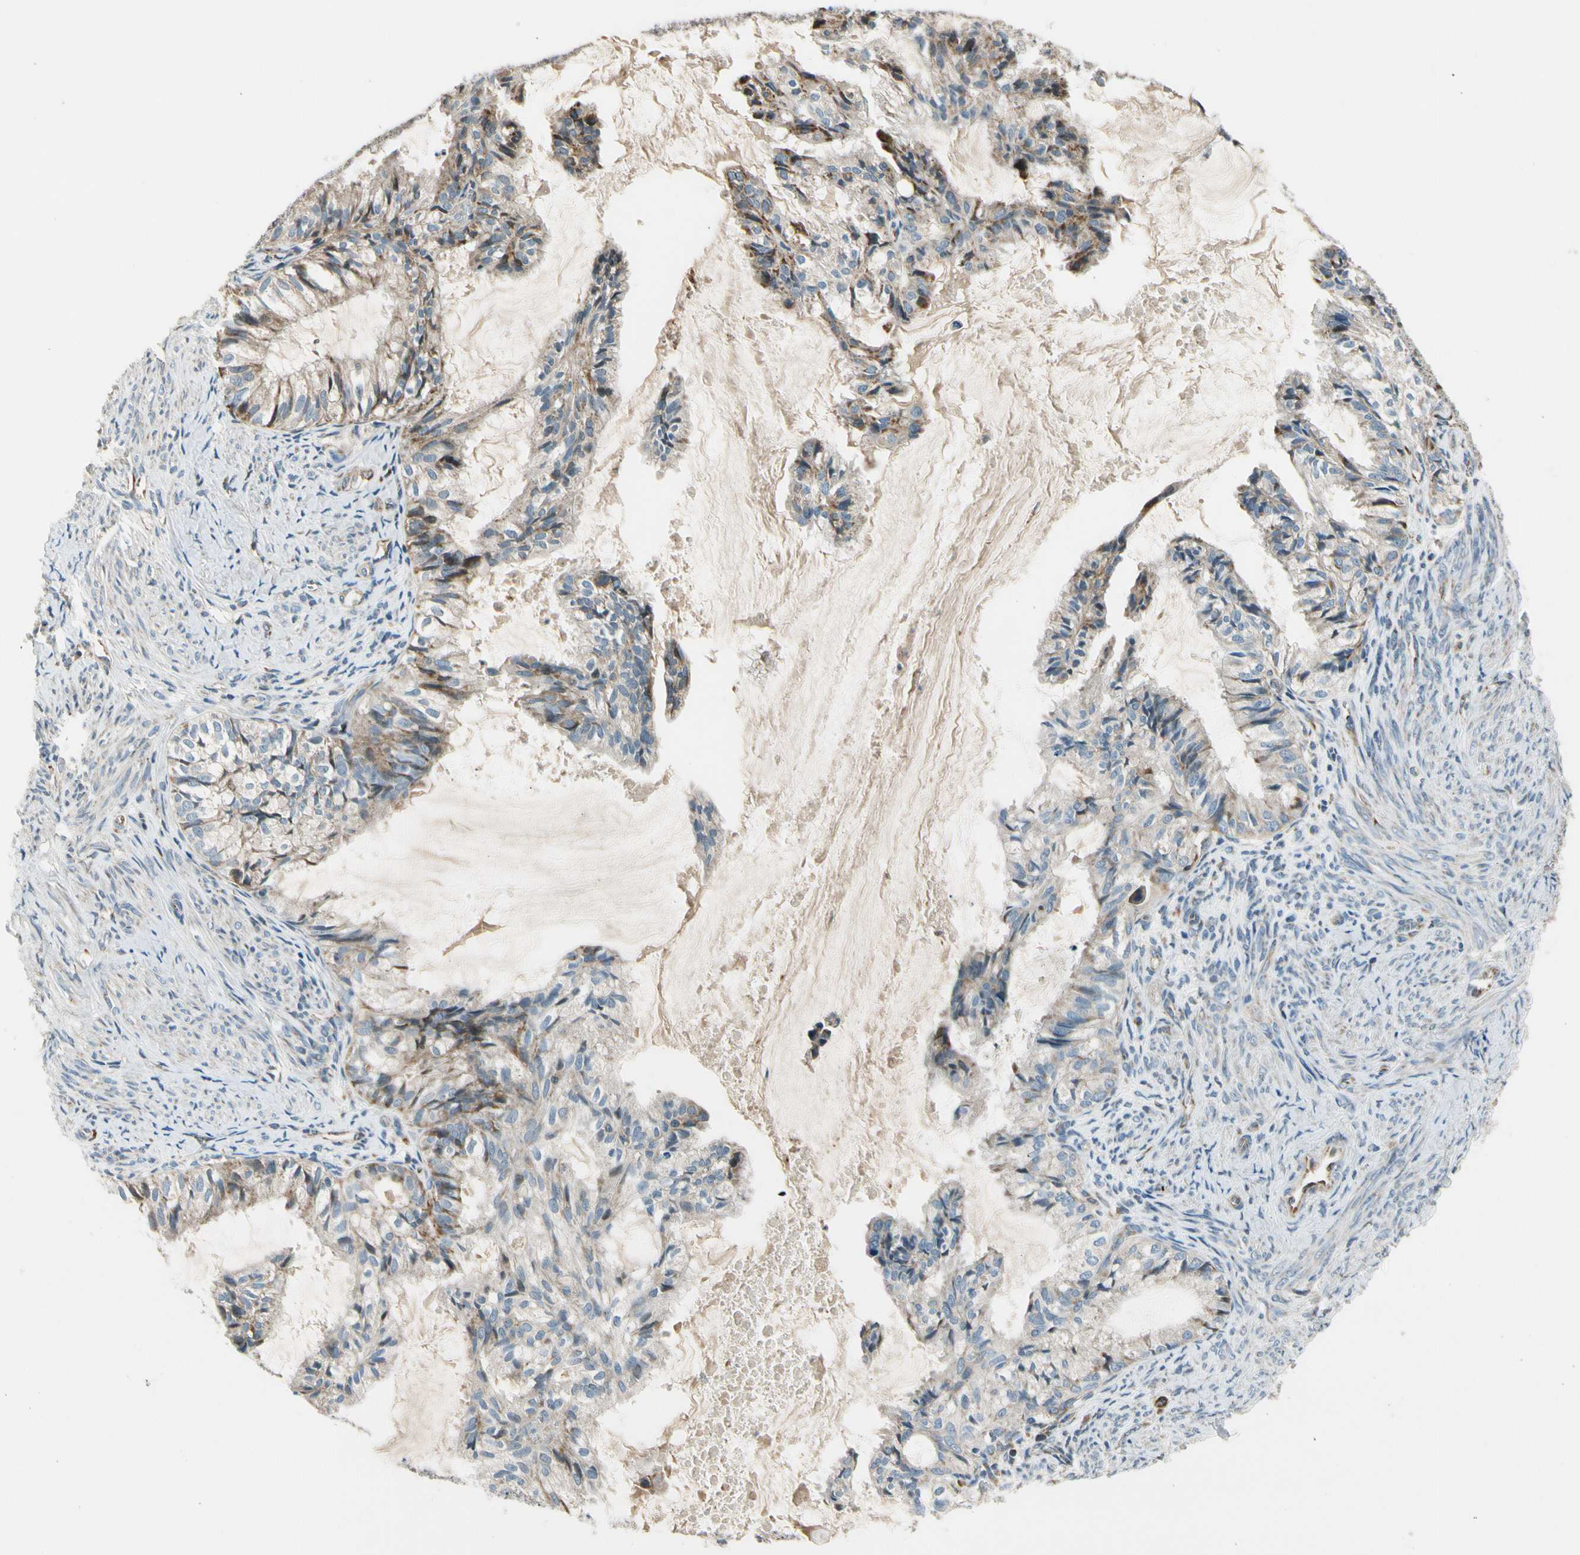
{"staining": {"intensity": "weak", "quantity": "25%-75%", "location": "cytoplasmic/membranous"}, "tissue": "cervical cancer", "cell_type": "Tumor cells", "image_type": "cancer", "snomed": [{"axis": "morphology", "description": "Normal tissue, NOS"}, {"axis": "morphology", "description": "Adenocarcinoma, NOS"}, {"axis": "topography", "description": "Cervix"}, {"axis": "topography", "description": "Endometrium"}], "caption": "Immunohistochemistry (IHC) of cervical adenocarcinoma demonstrates low levels of weak cytoplasmic/membranous staining in about 25%-75% of tumor cells.", "gene": "NPHP3", "patient": {"sex": "female", "age": 86}}